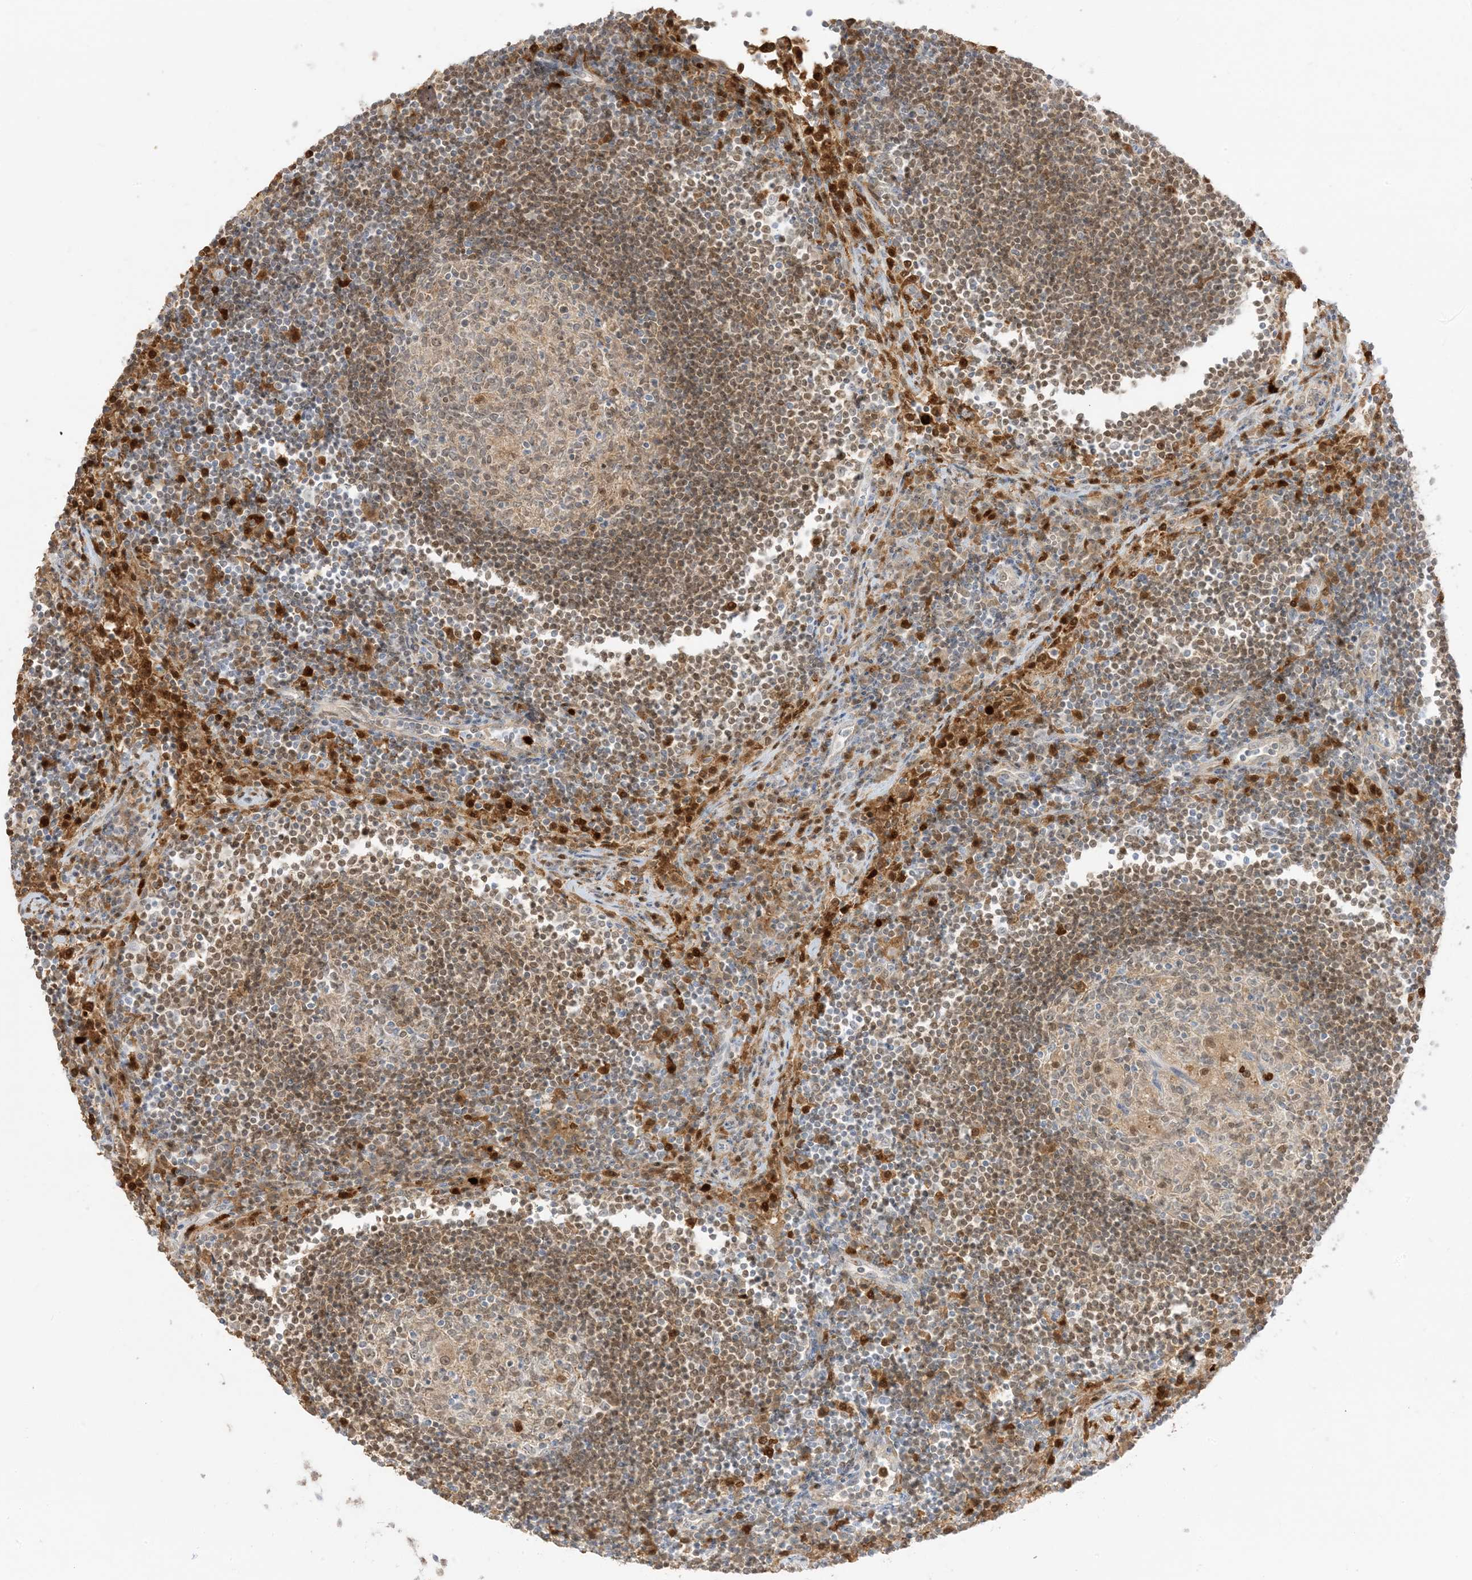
{"staining": {"intensity": "moderate", "quantity": "<25%", "location": "nuclear"}, "tissue": "lymph node", "cell_type": "Germinal center cells", "image_type": "normal", "snomed": [{"axis": "morphology", "description": "Normal tissue, NOS"}, {"axis": "topography", "description": "Lymph node"}], "caption": "This micrograph exhibits immunohistochemistry staining of unremarkable lymph node, with low moderate nuclear staining in about <25% of germinal center cells.", "gene": "GCA", "patient": {"sex": "female", "age": 53}}